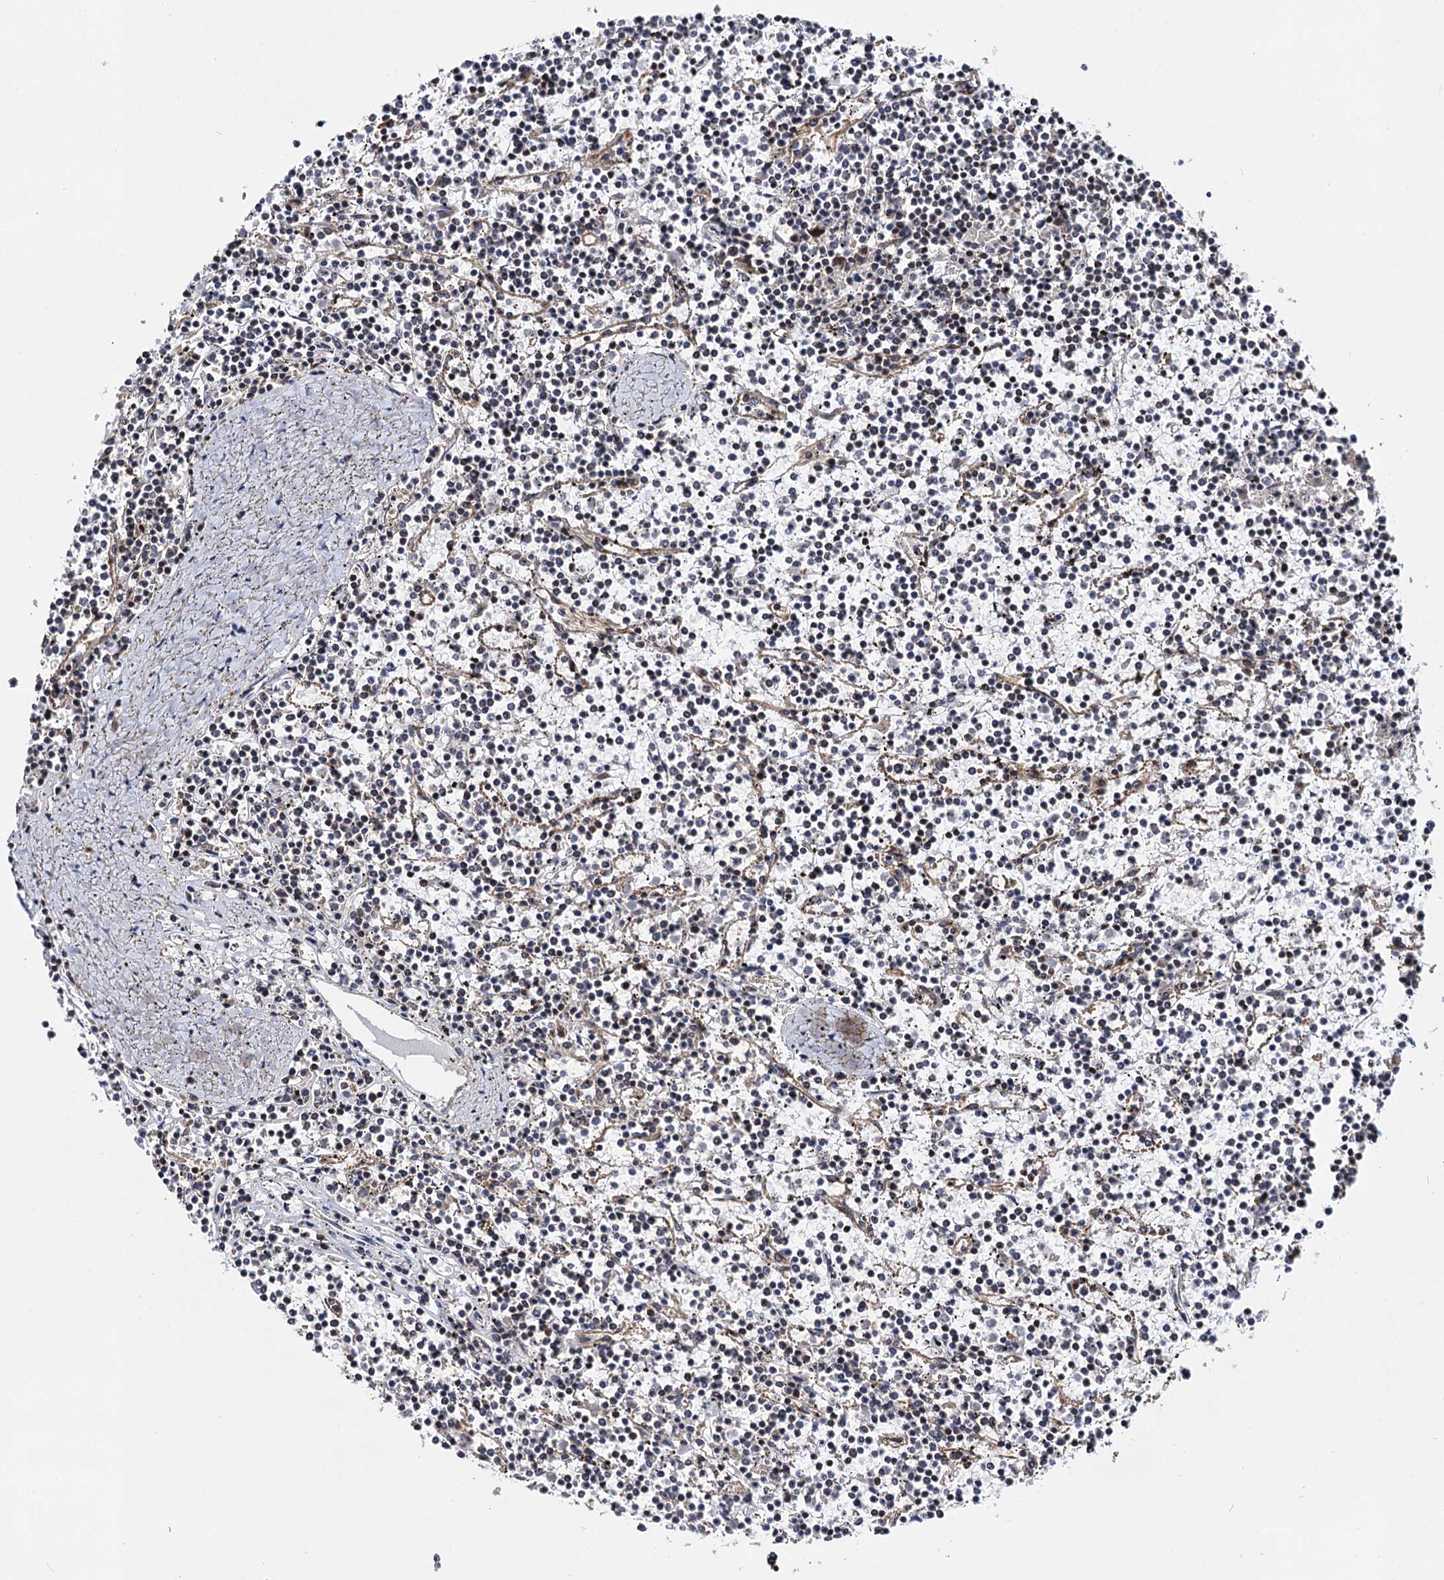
{"staining": {"intensity": "negative", "quantity": "none", "location": "none"}, "tissue": "lymphoma", "cell_type": "Tumor cells", "image_type": "cancer", "snomed": [{"axis": "morphology", "description": "Malignant lymphoma, non-Hodgkin's type, Low grade"}, {"axis": "topography", "description": "Spleen"}], "caption": "The micrograph shows no significant staining in tumor cells of low-grade malignant lymphoma, non-Hodgkin's type.", "gene": "CEP76", "patient": {"sex": "female", "age": 19}}